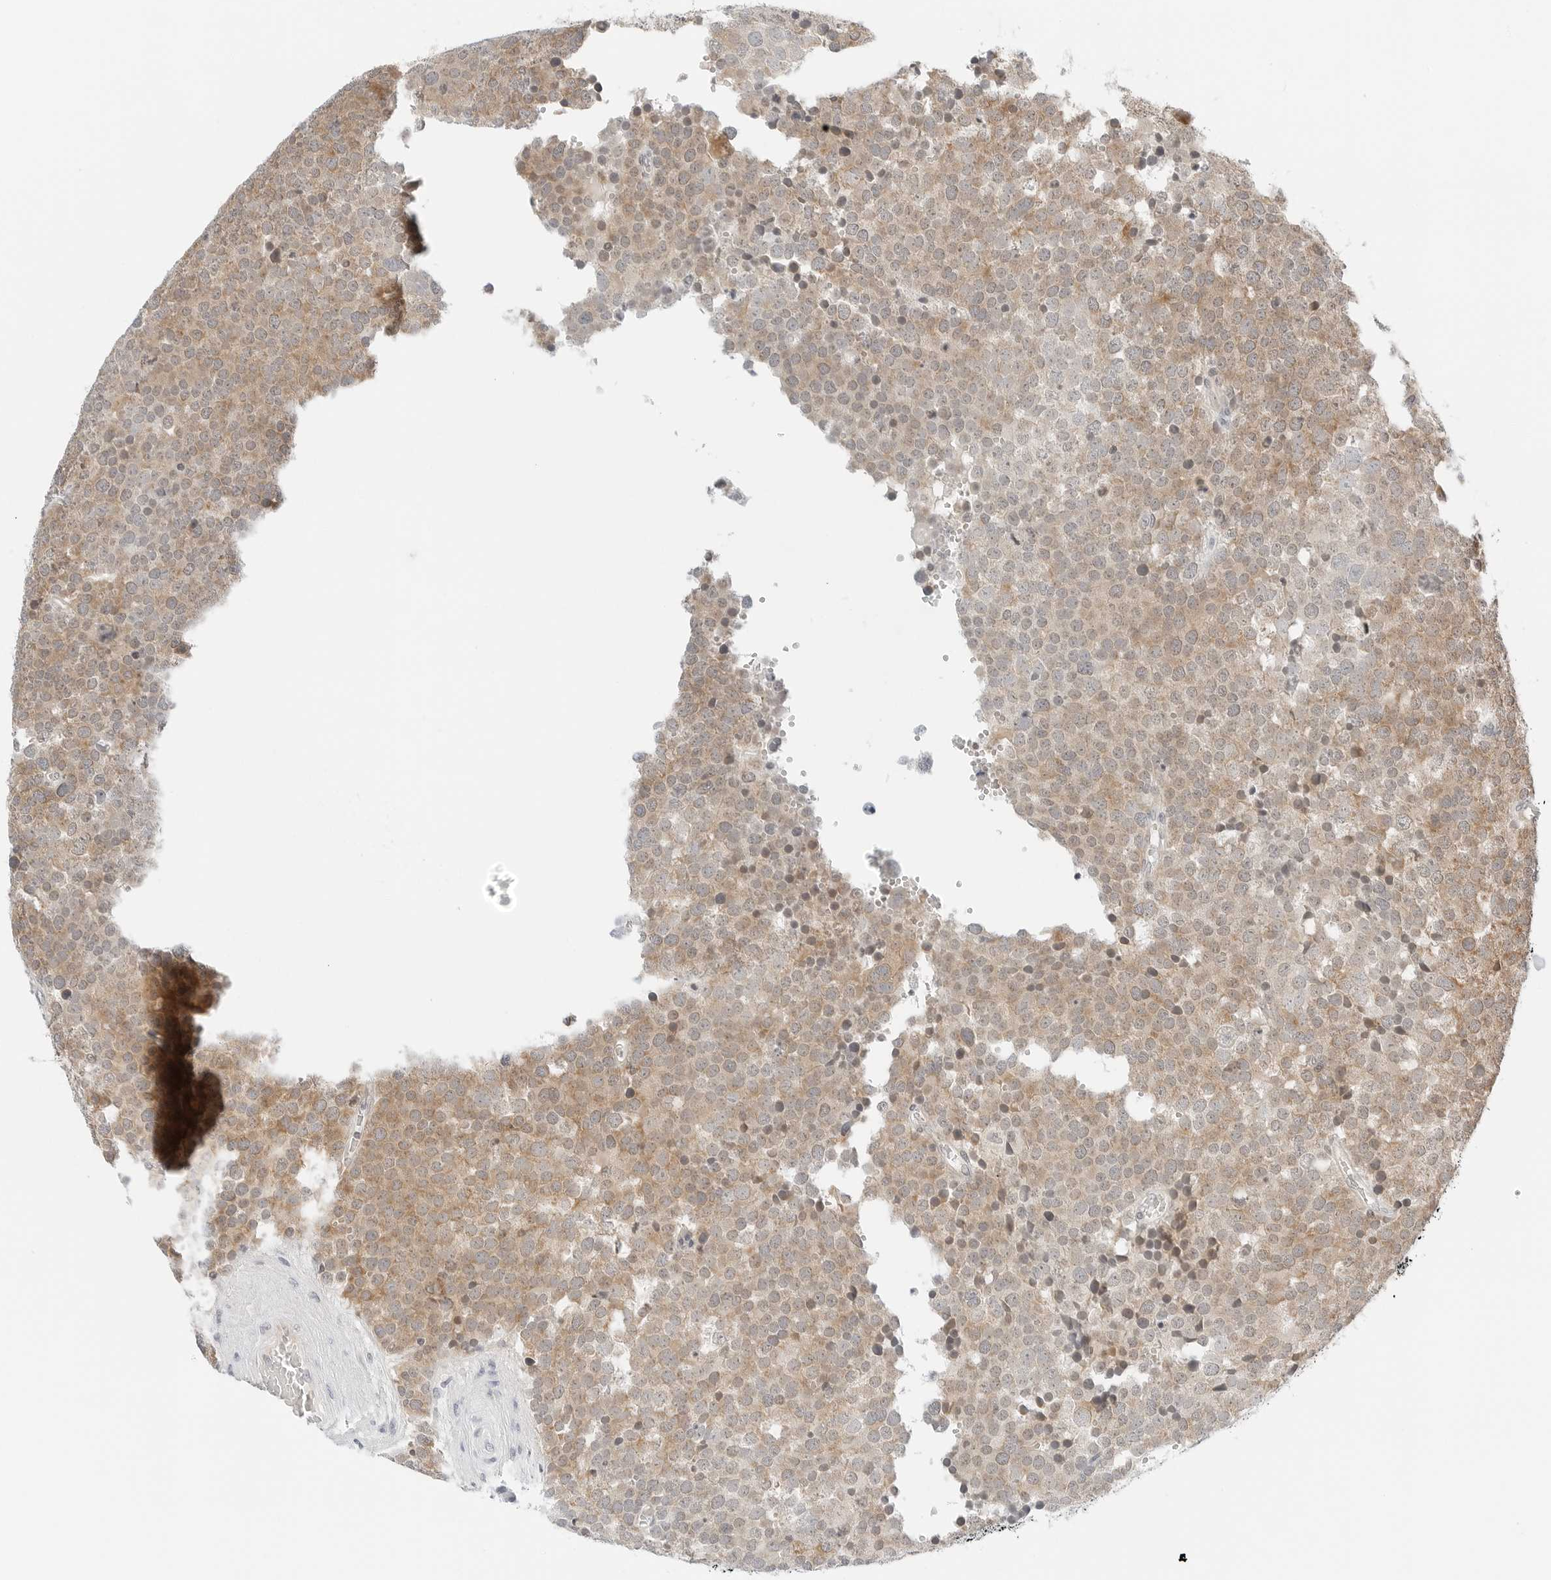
{"staining": {"intensity": "weak", "quantity": ">75%", "location": "cytoplasmic/membranous"}, "tissue": "testis cancer", "cell_type": "Tumor cells", "image_type": "cancer", "snomed": [{"axis": "morphology", "description": "Seminoma, NOS"}, {"axis": "topography", "description": "Testis"}], "caption": "IHC of human seminoma (testis) shows low levels of weak cytoplasmic/membranous expression in about >75% of tumor cells.", "gene": "IQCC", "patient": {"sex": "male", "age": 71}}